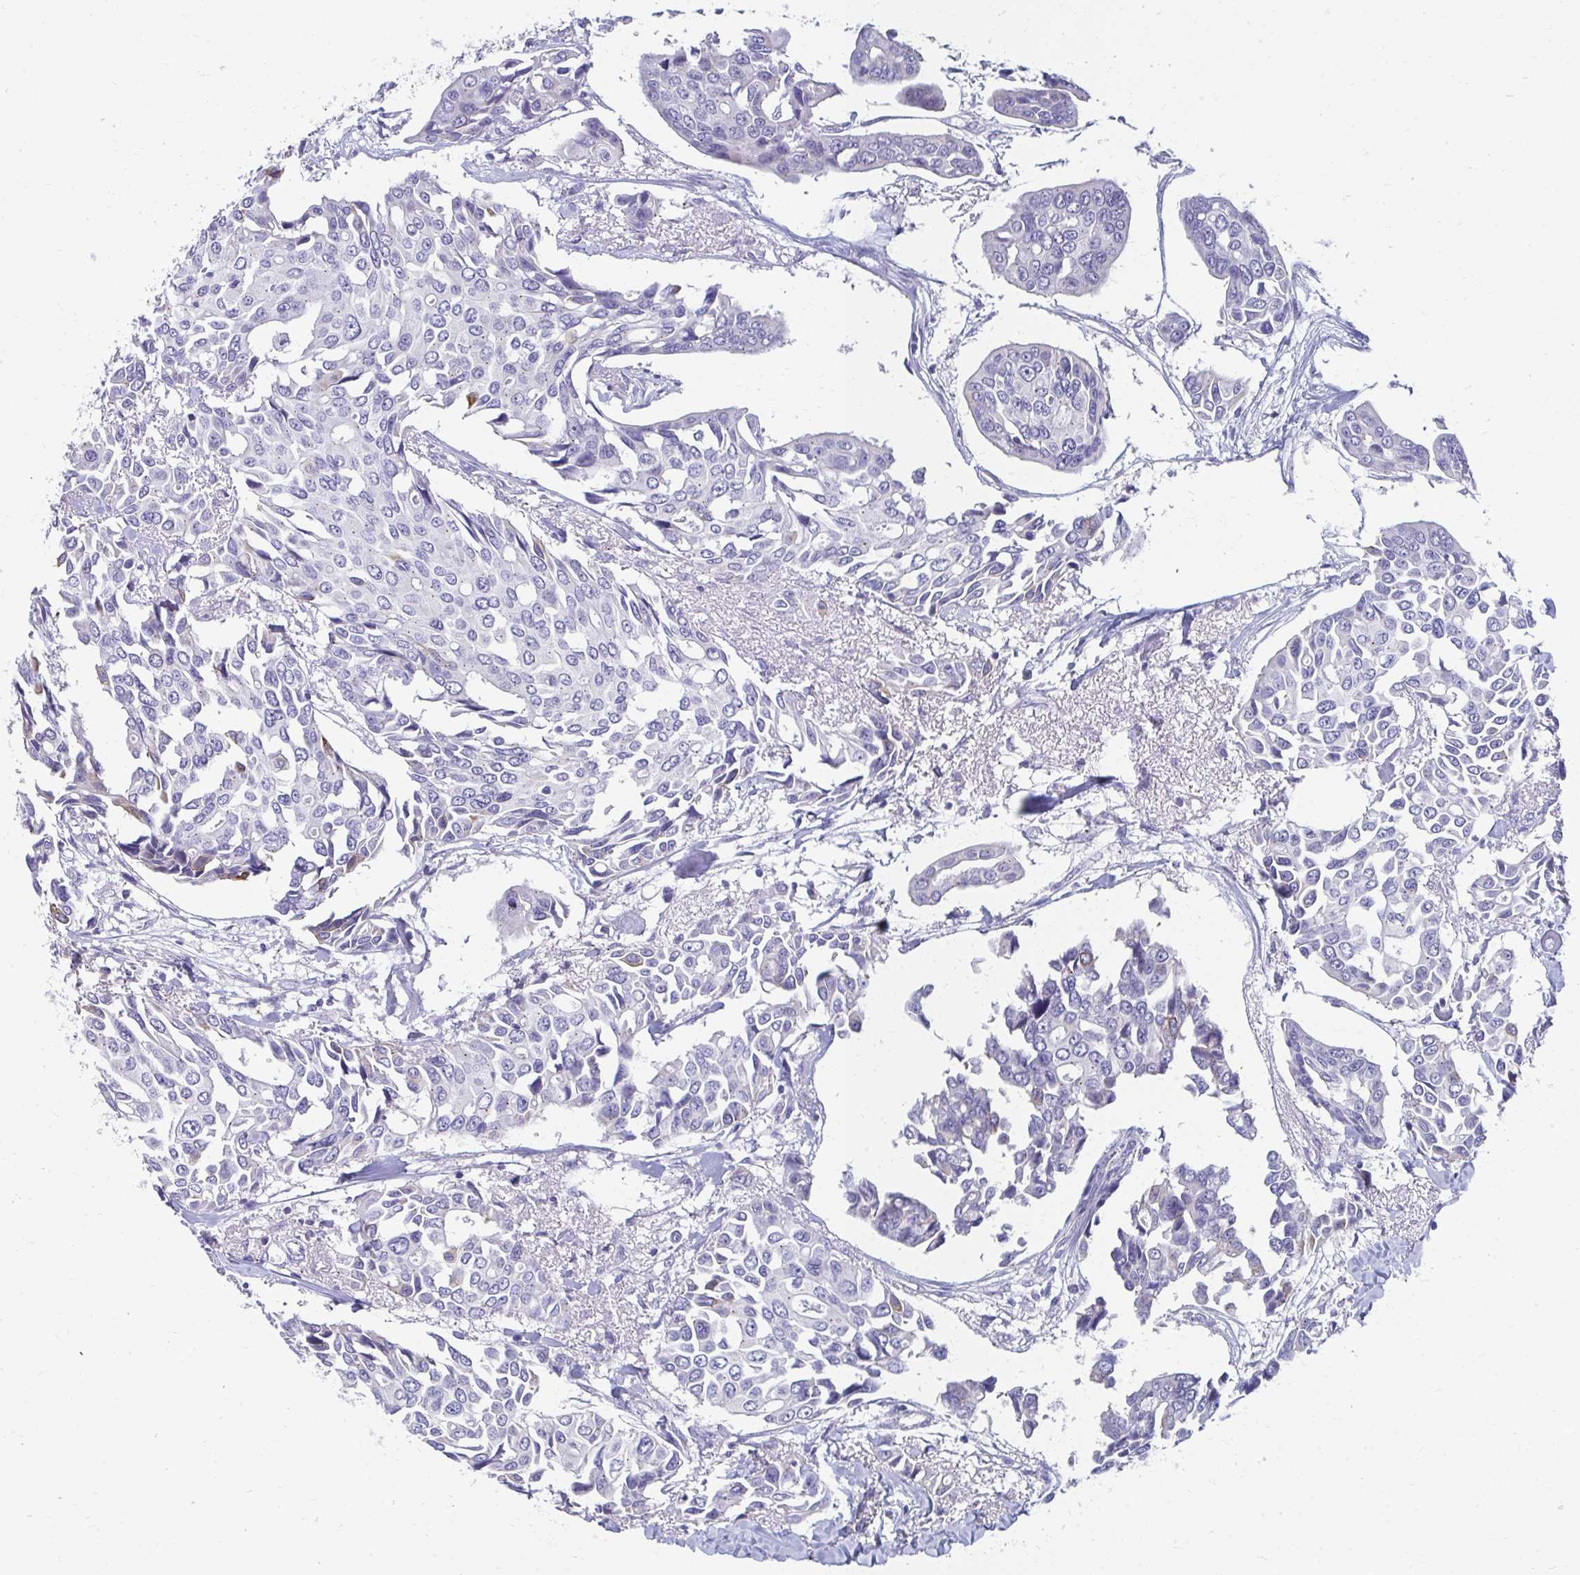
{"staining": {"intensity": "negative", "quantity": "none", "location": "none"}, "tissue": "breast cancer", "cell_type": "Tumor cells", "image_type": "cancer", "snomed": [{"axis": "morphology", "description": "Duct carcinoma"}, {"axis": "topography", "description": "Breast"}], "caption": "Image shows no significant protein expression in tumor cells of breast infiltrating ductal carcinoma.", "gene": "TMPRSS2", "patient": {"sex": "female", "age": 54}}